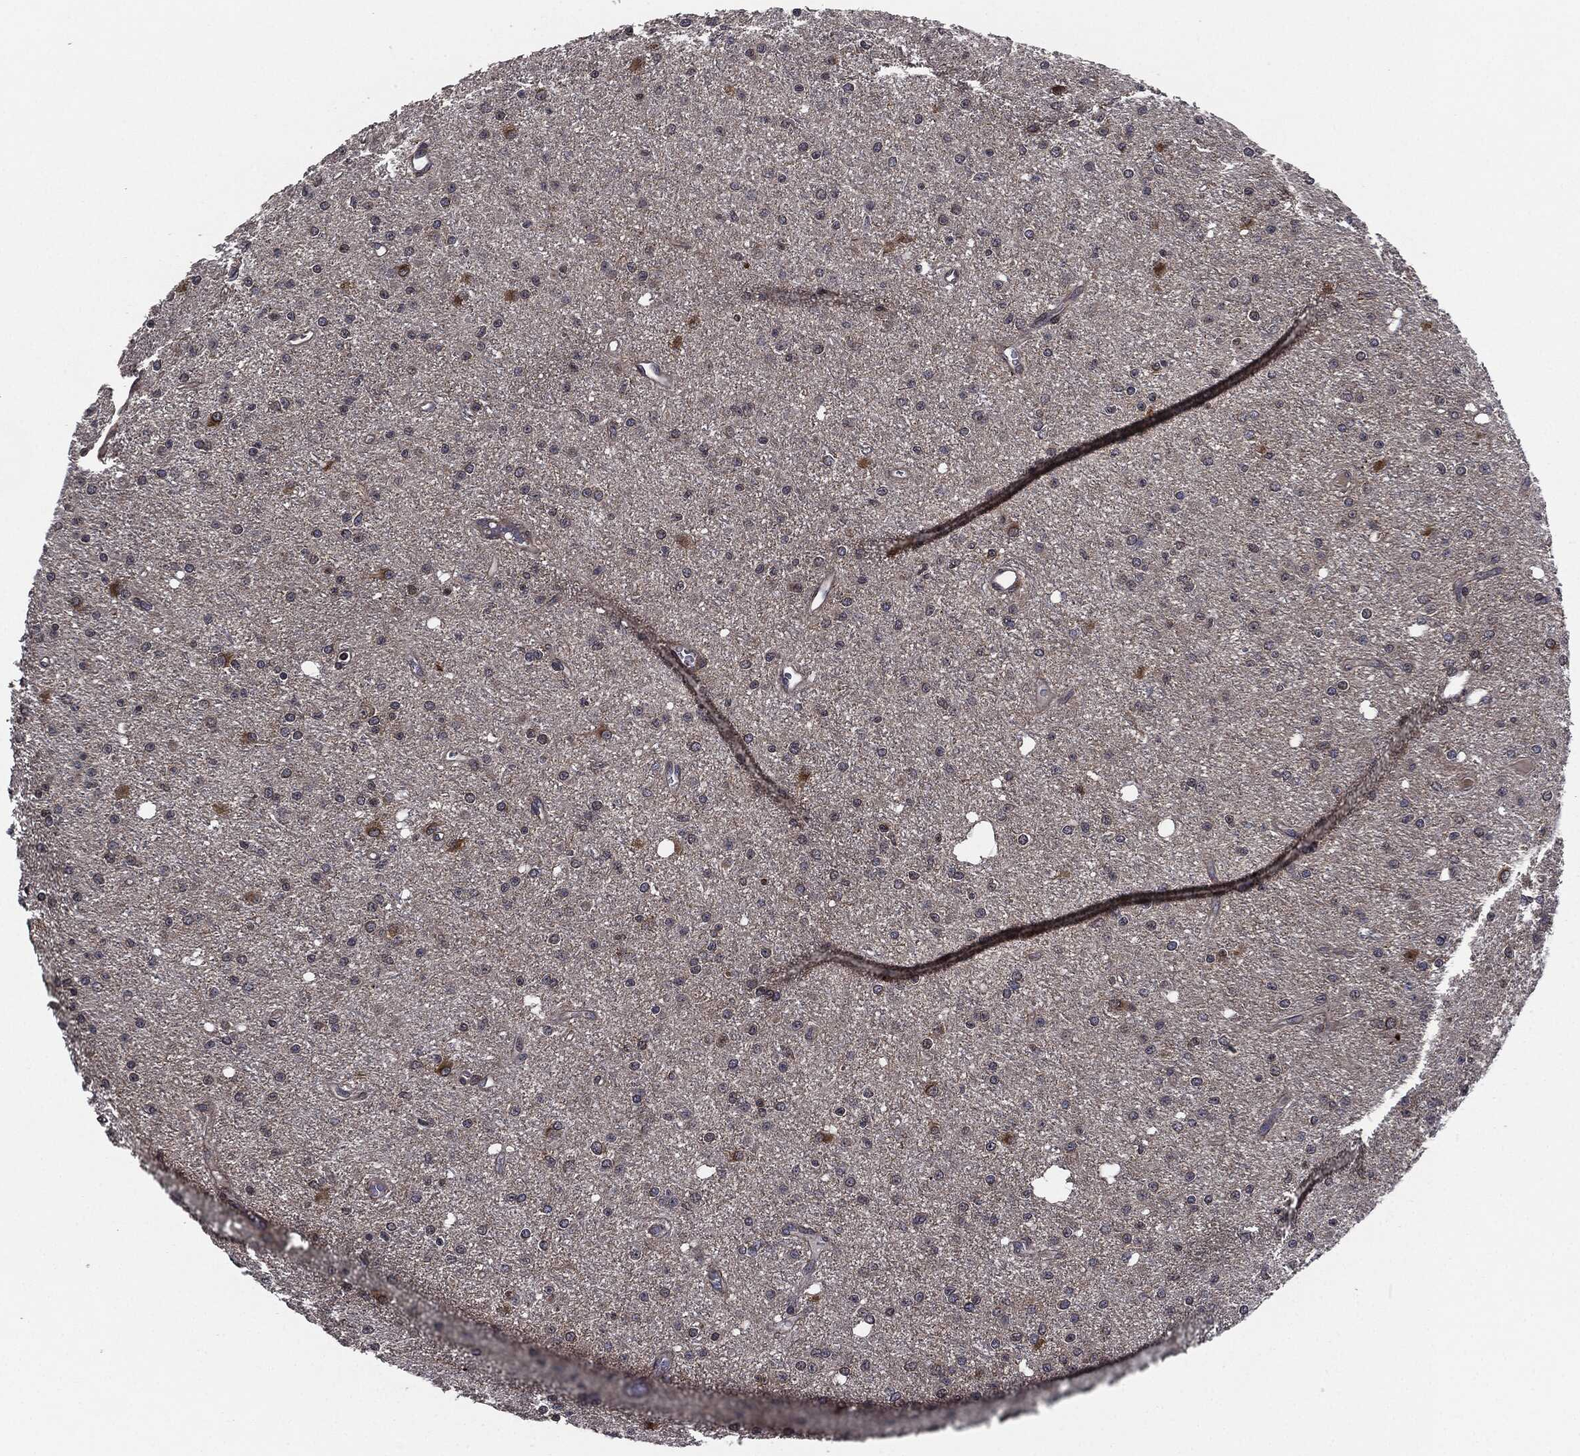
{"staining": {"intensity": "negative", "quantity": "none", "location": "none"}, "tissue": "glioma", "cell_type": "Tumor cells", "image_type": "cancer", "snomed": [{"axis": "morphology", "description": "Glioma, malignant, Low grade"}, {"axis": "topography", "description": "Brain"}], "caption": "Tumor cells are negative for brown protein staining in low-grade glioma (malignant).", "gene": "UBR1", "patient": {"sex": "male", "age": 27}}